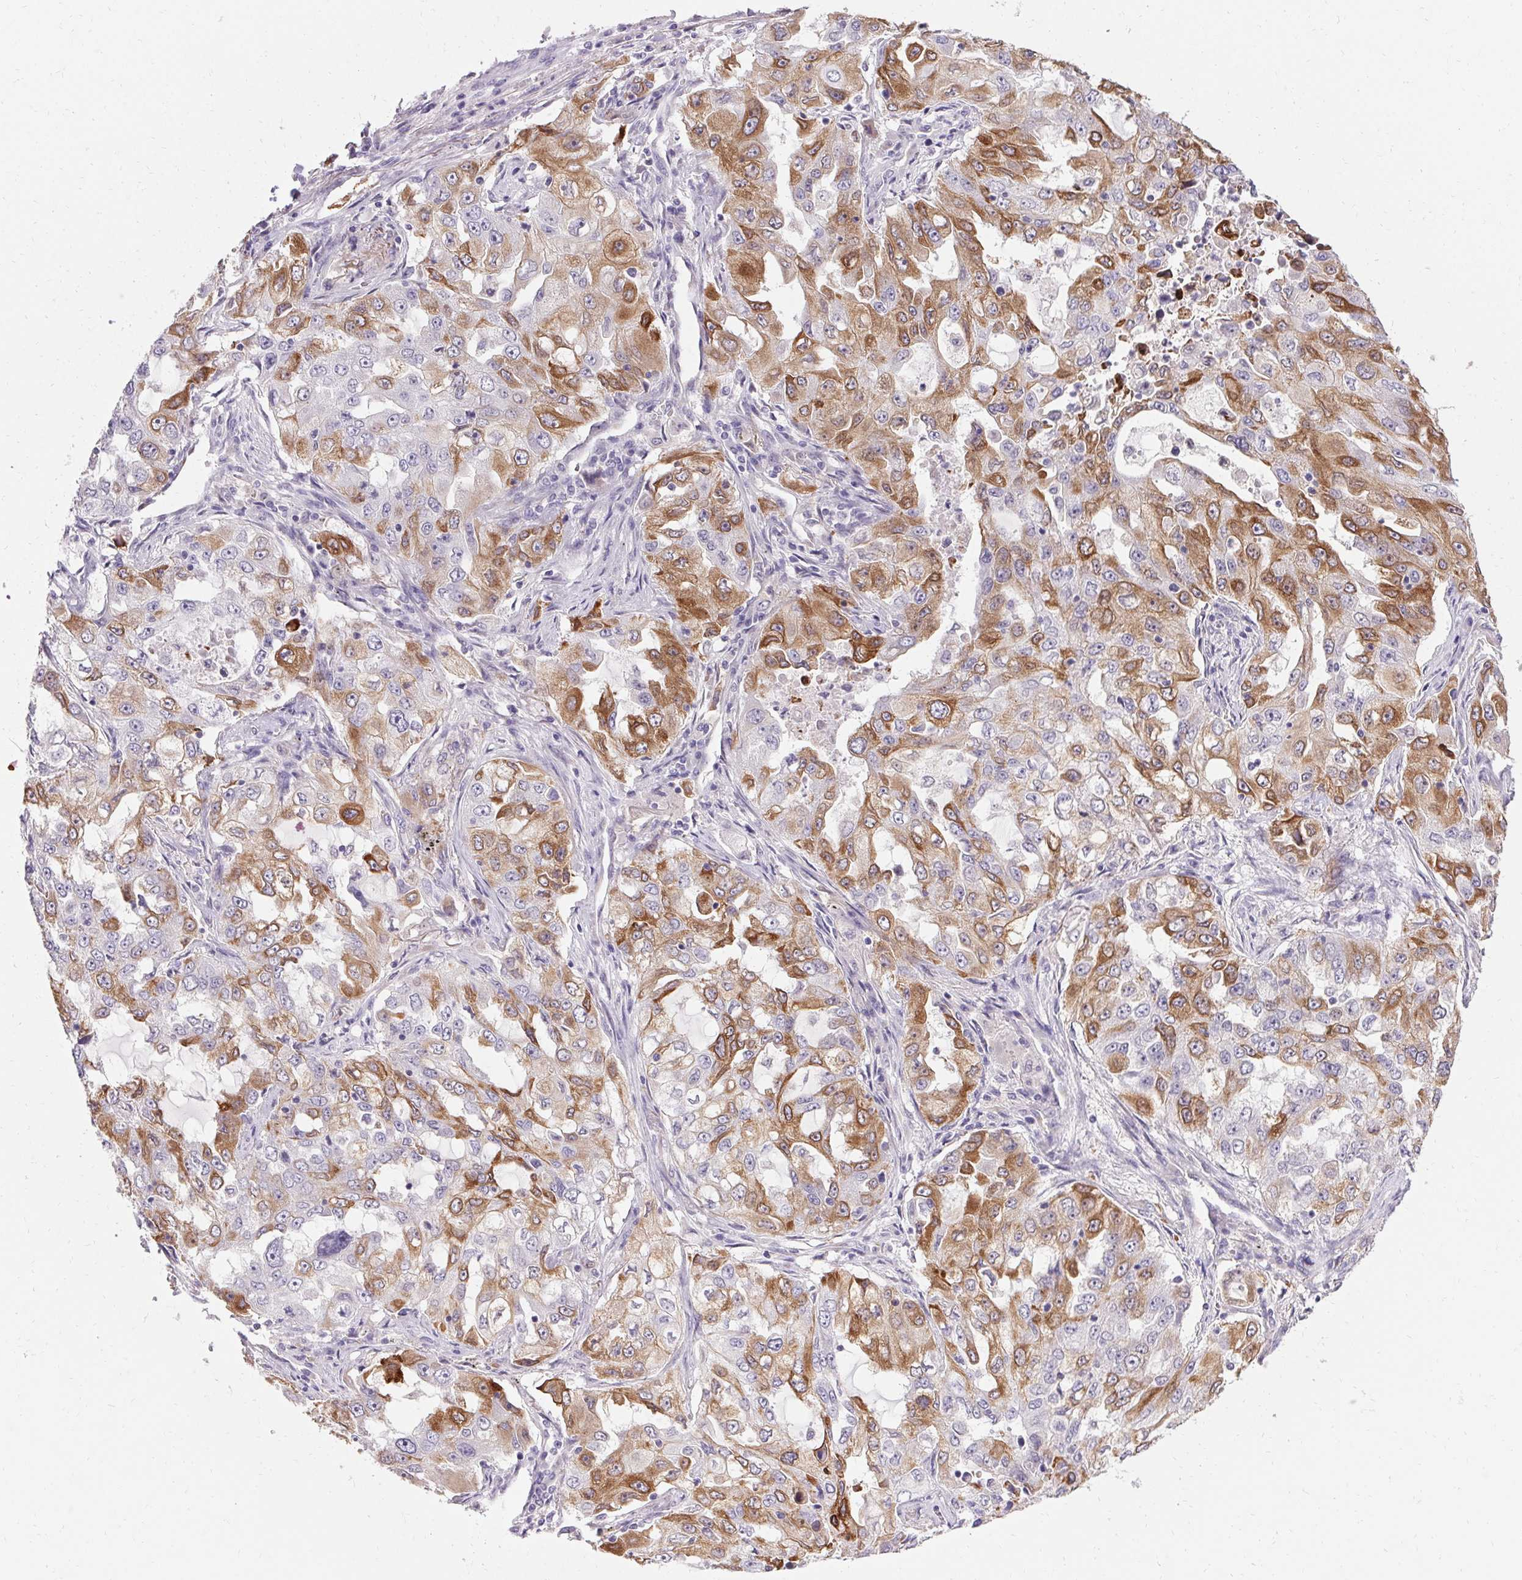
{"staining": {"intensity": "moderate", "quantity": "25%-75%", "location": "cytoplasmic/membranous"}, "tissue": "lung cancer", "cell_type": "Tumor cells", "image_type": "cancer", "snomed": [{"axis": "morphology", "description": "Adenocarcinoma, NOS"}, {"axis": "topography", "description": "Lung"}], "caption": "Lung cancer (adenocarcinoma) stained for a protein (brown) reveals moderate cytoplasmic/membranous positive positivity in about 25%-75% of tumor cells.", "gene": "HSD17B3", "patient": {"sex": "female", "age": 61}}